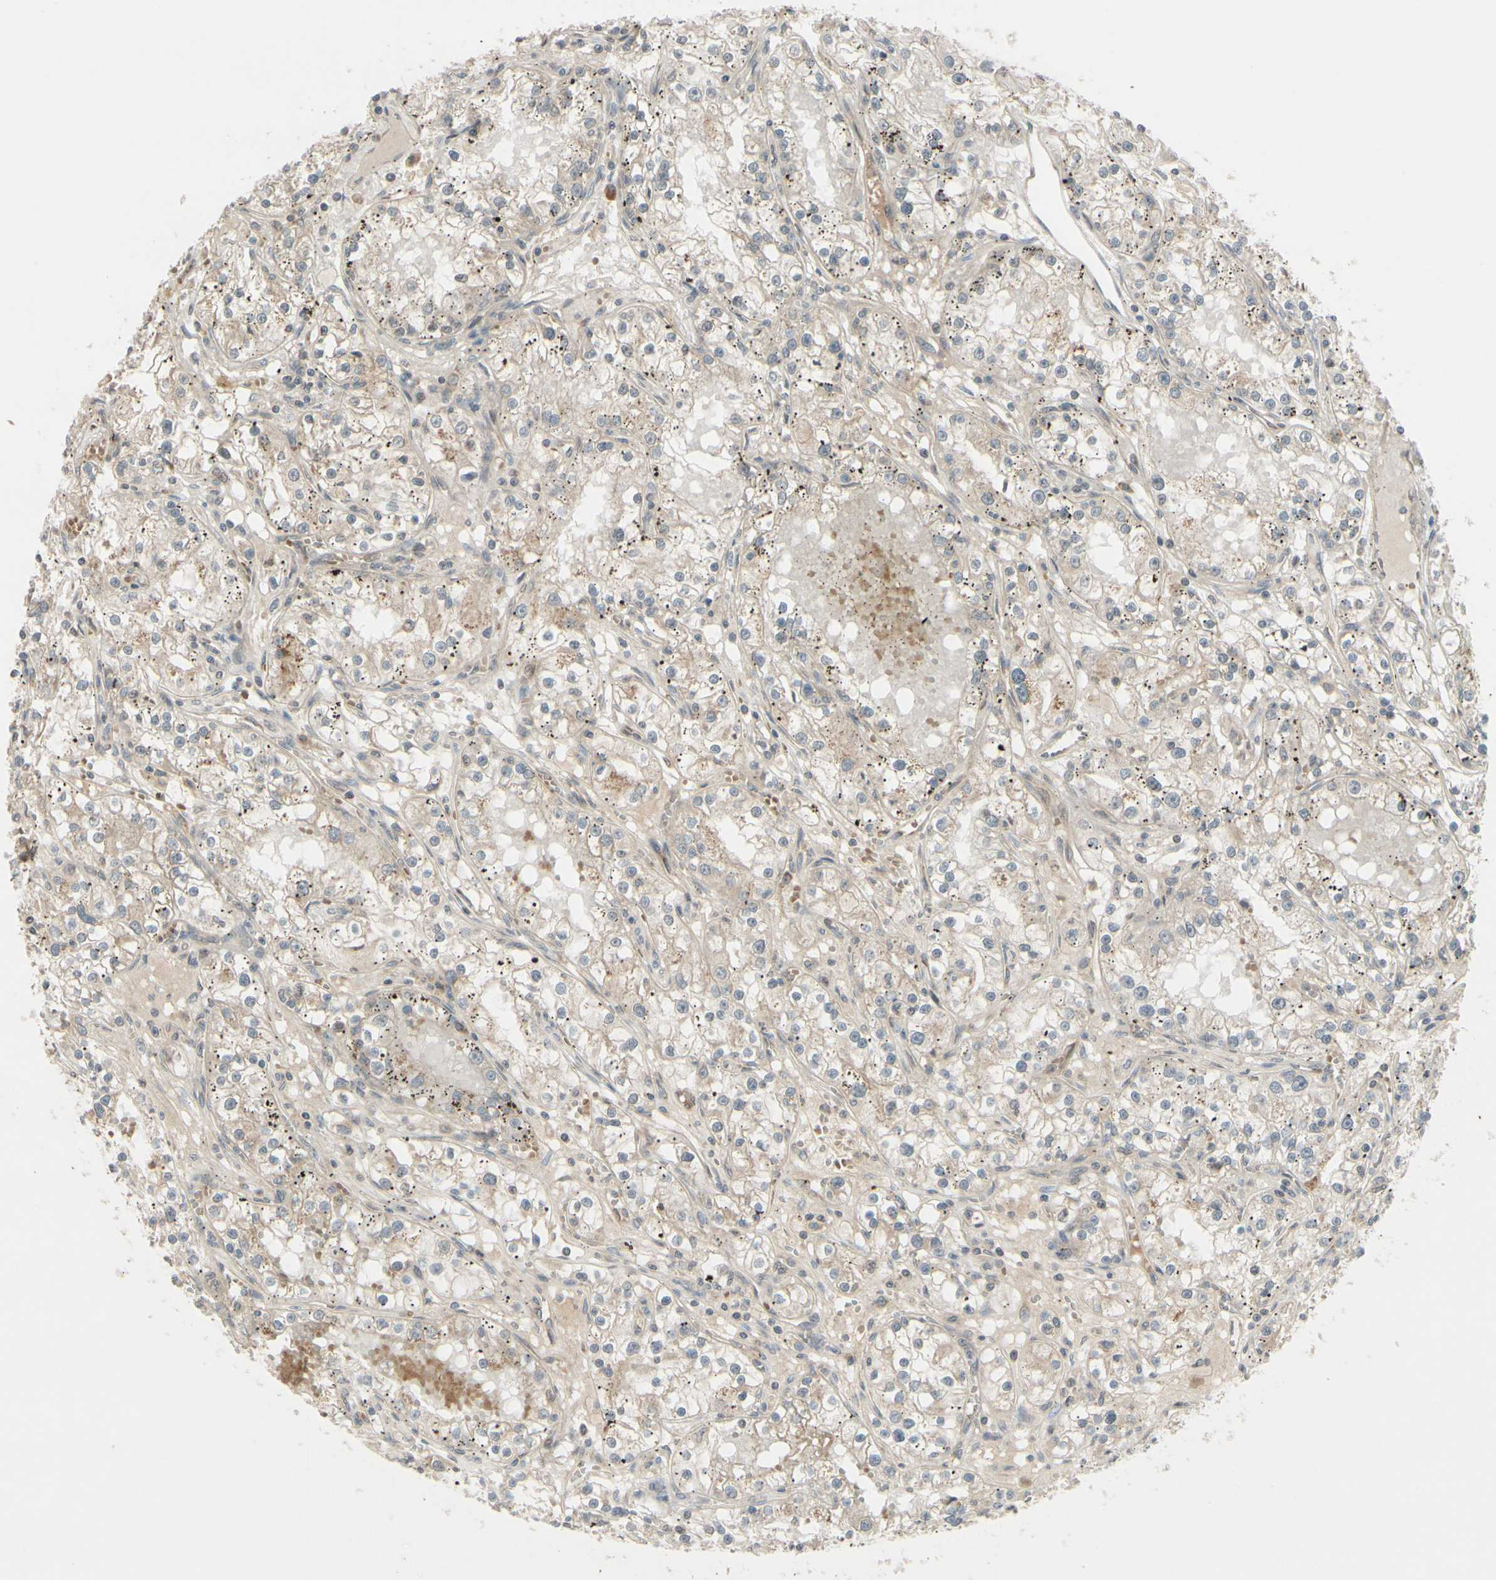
{"staining": {"intensity": "weak", "quantity": ">75%", "location": "cytoplasmic/membranous"}, "tissue": "renal cancer", "cell_type": "Tumor cells", "image_type": "cancer", "snomed": [{"axis": "morphology", "description": "Adenocarcinoma, NOS"}, {"axis": "topography", "description": "Kidney"}], "caption": "Protein expression by immunohistochemistry shows weak cytoplasmic/membranous positivity in about >75% of tumor cells in renal cancer (adenocarcinoma).", "gene": "FGF10", "patient": {"sex": "male", "age": 56}}